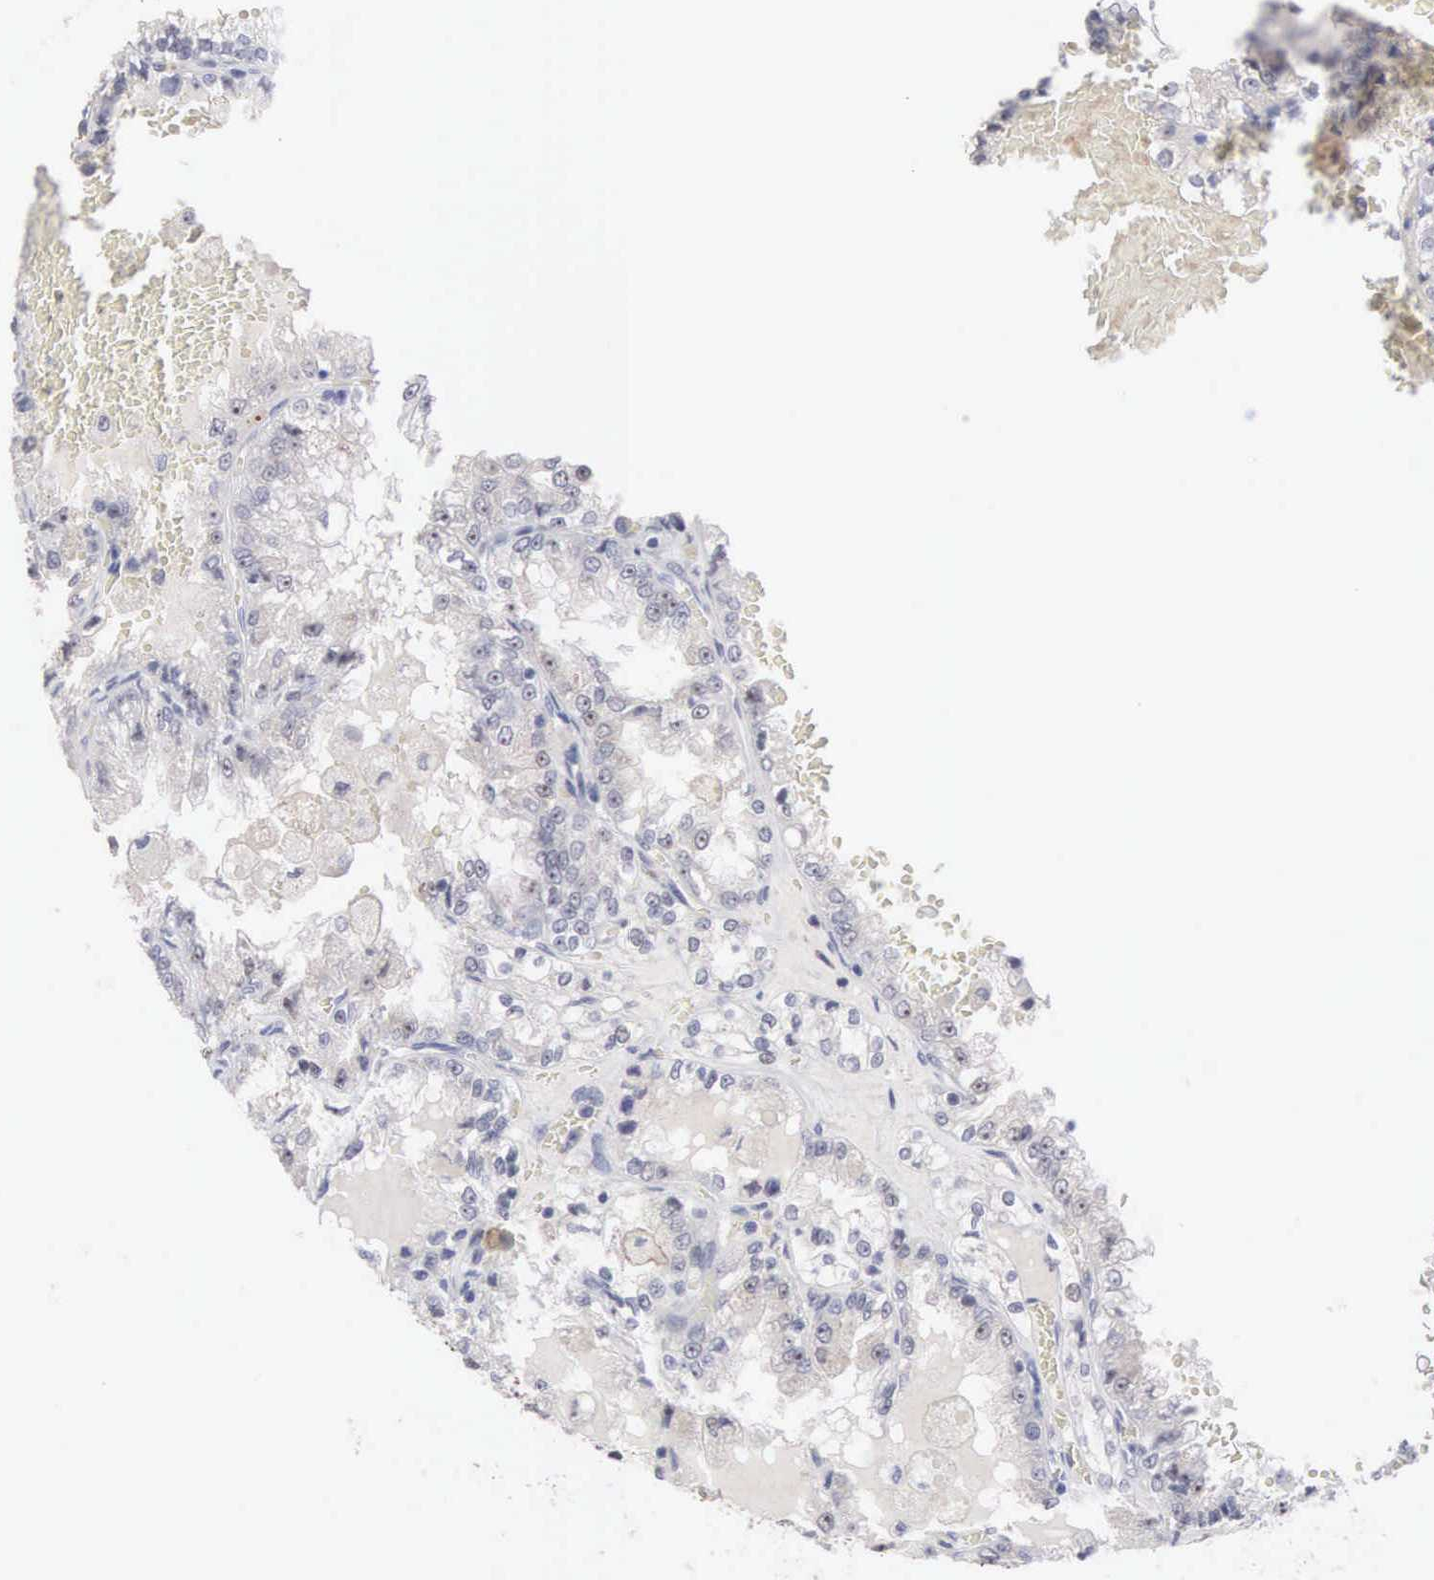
{"staining": {"intensity": "negative", "quantity": "none", "location": "none"}, "tissue": "renal cancer", "cell_type": "Tumor cells", "image_type": "cancer", "snomed": [{"axis": "morphology", "description": "Adenocarcinoma, NOS"}, {"axis": "topography", "description": "Kidney"}], "caption": "High magnification brightfield microscopy of renal adenocarcinoma stained with DAB (brown) and counterstained with hematoxylin (blue): tumor cells show no significant expression. (Stains: DAB IHC with hematoxylin counter stain, Microscopy: brightfield microscopy at high magnification).", "gene": "ACOT4", "patient": {"sex": "female", "age": 56}}